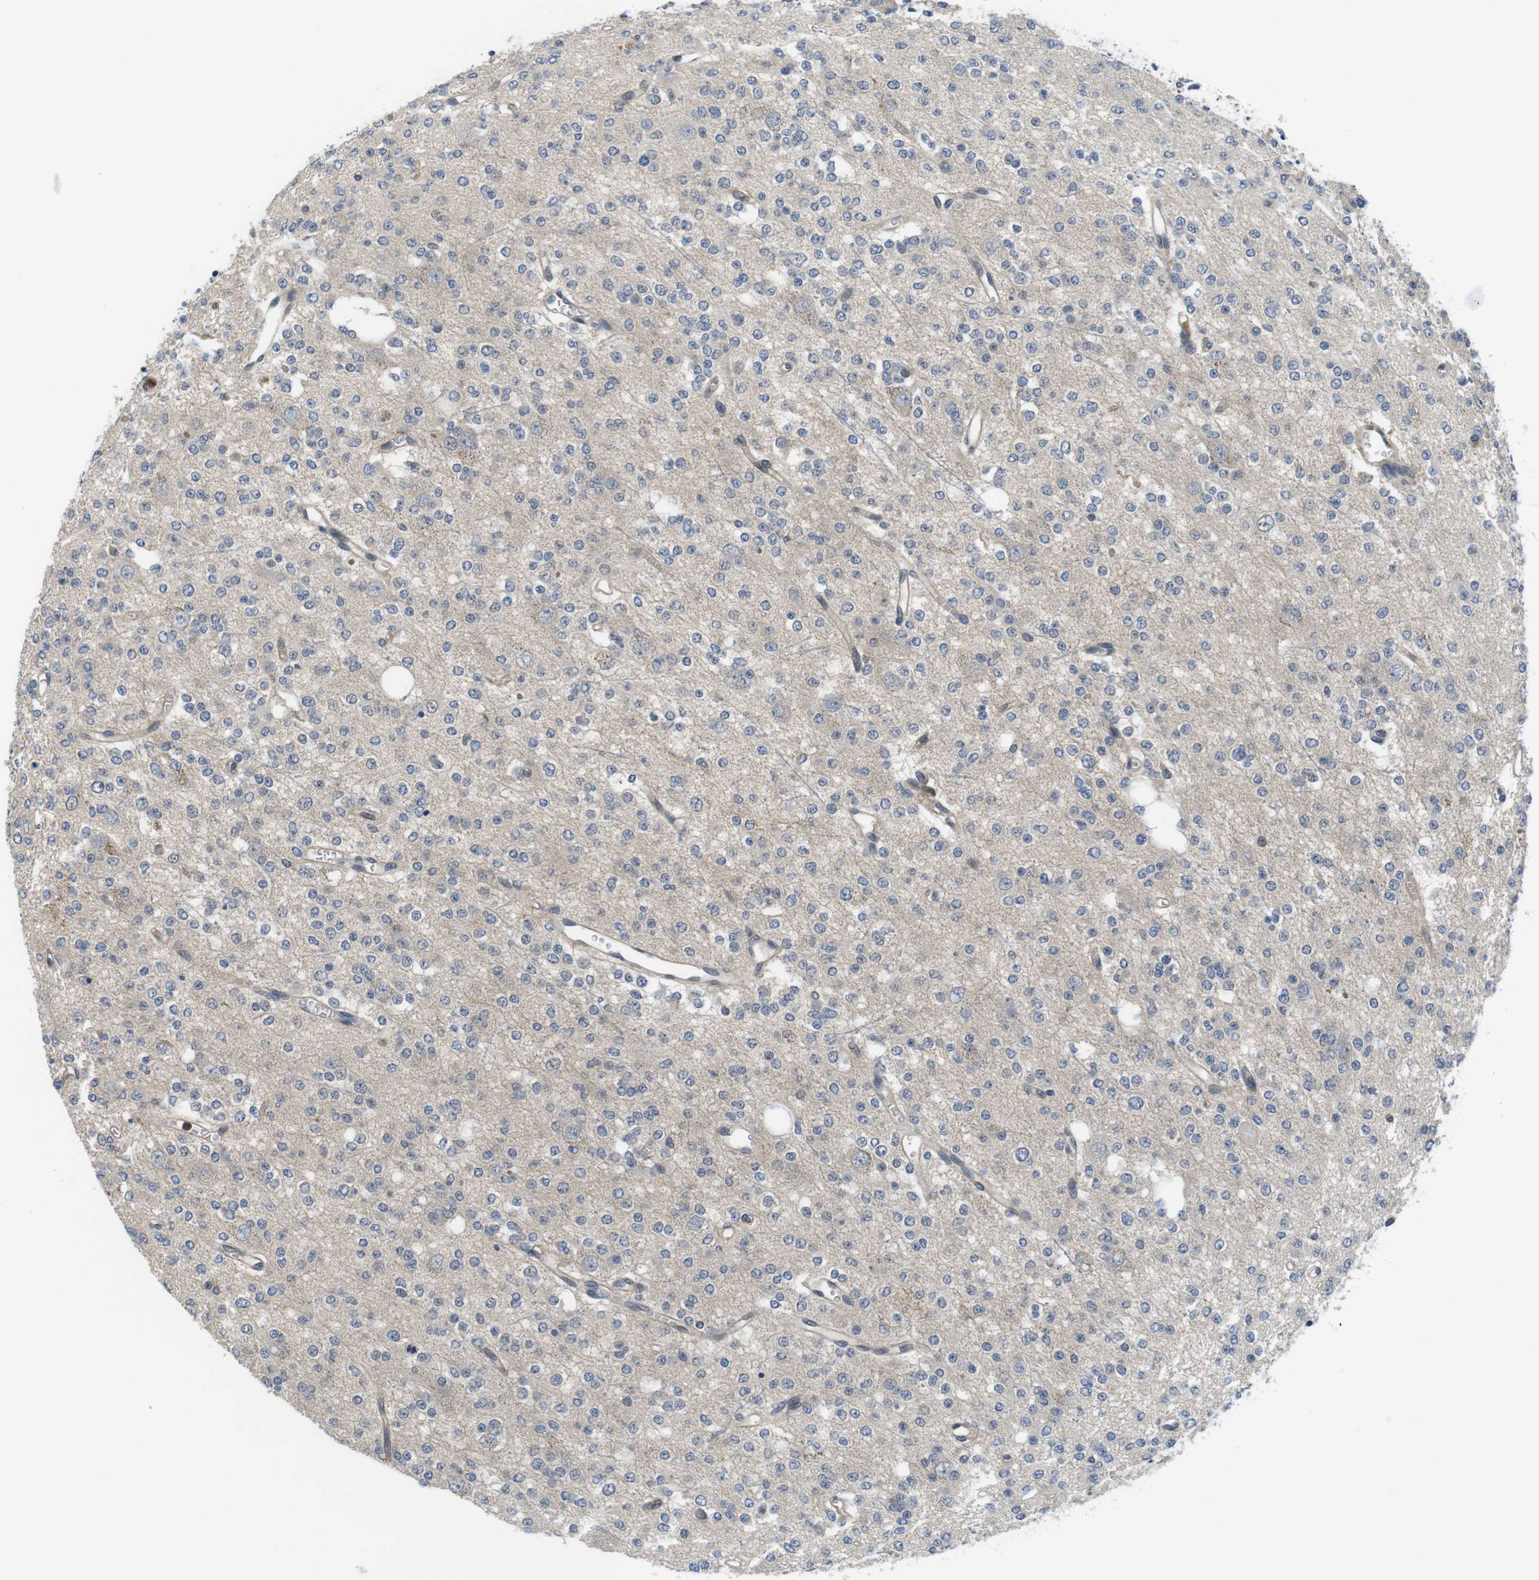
{"staining": {"intensity": "negative", "quantity": "none", "location": "none"}, "tissue": "glioma", "cell_type": "Tumor cells", "image_type": "cancer", "snomed": [{"axis": "morphology", "description": "Glioma, malignant, Low grade"}, {"axis": "topography", "description": "Brain"}], "caption": "An image of low-grade glioma (malignant) stained for a protein shows no brown staining in tumor cells.", "gene": "FADD", "patient": {"sex": "male", "age": 38}}